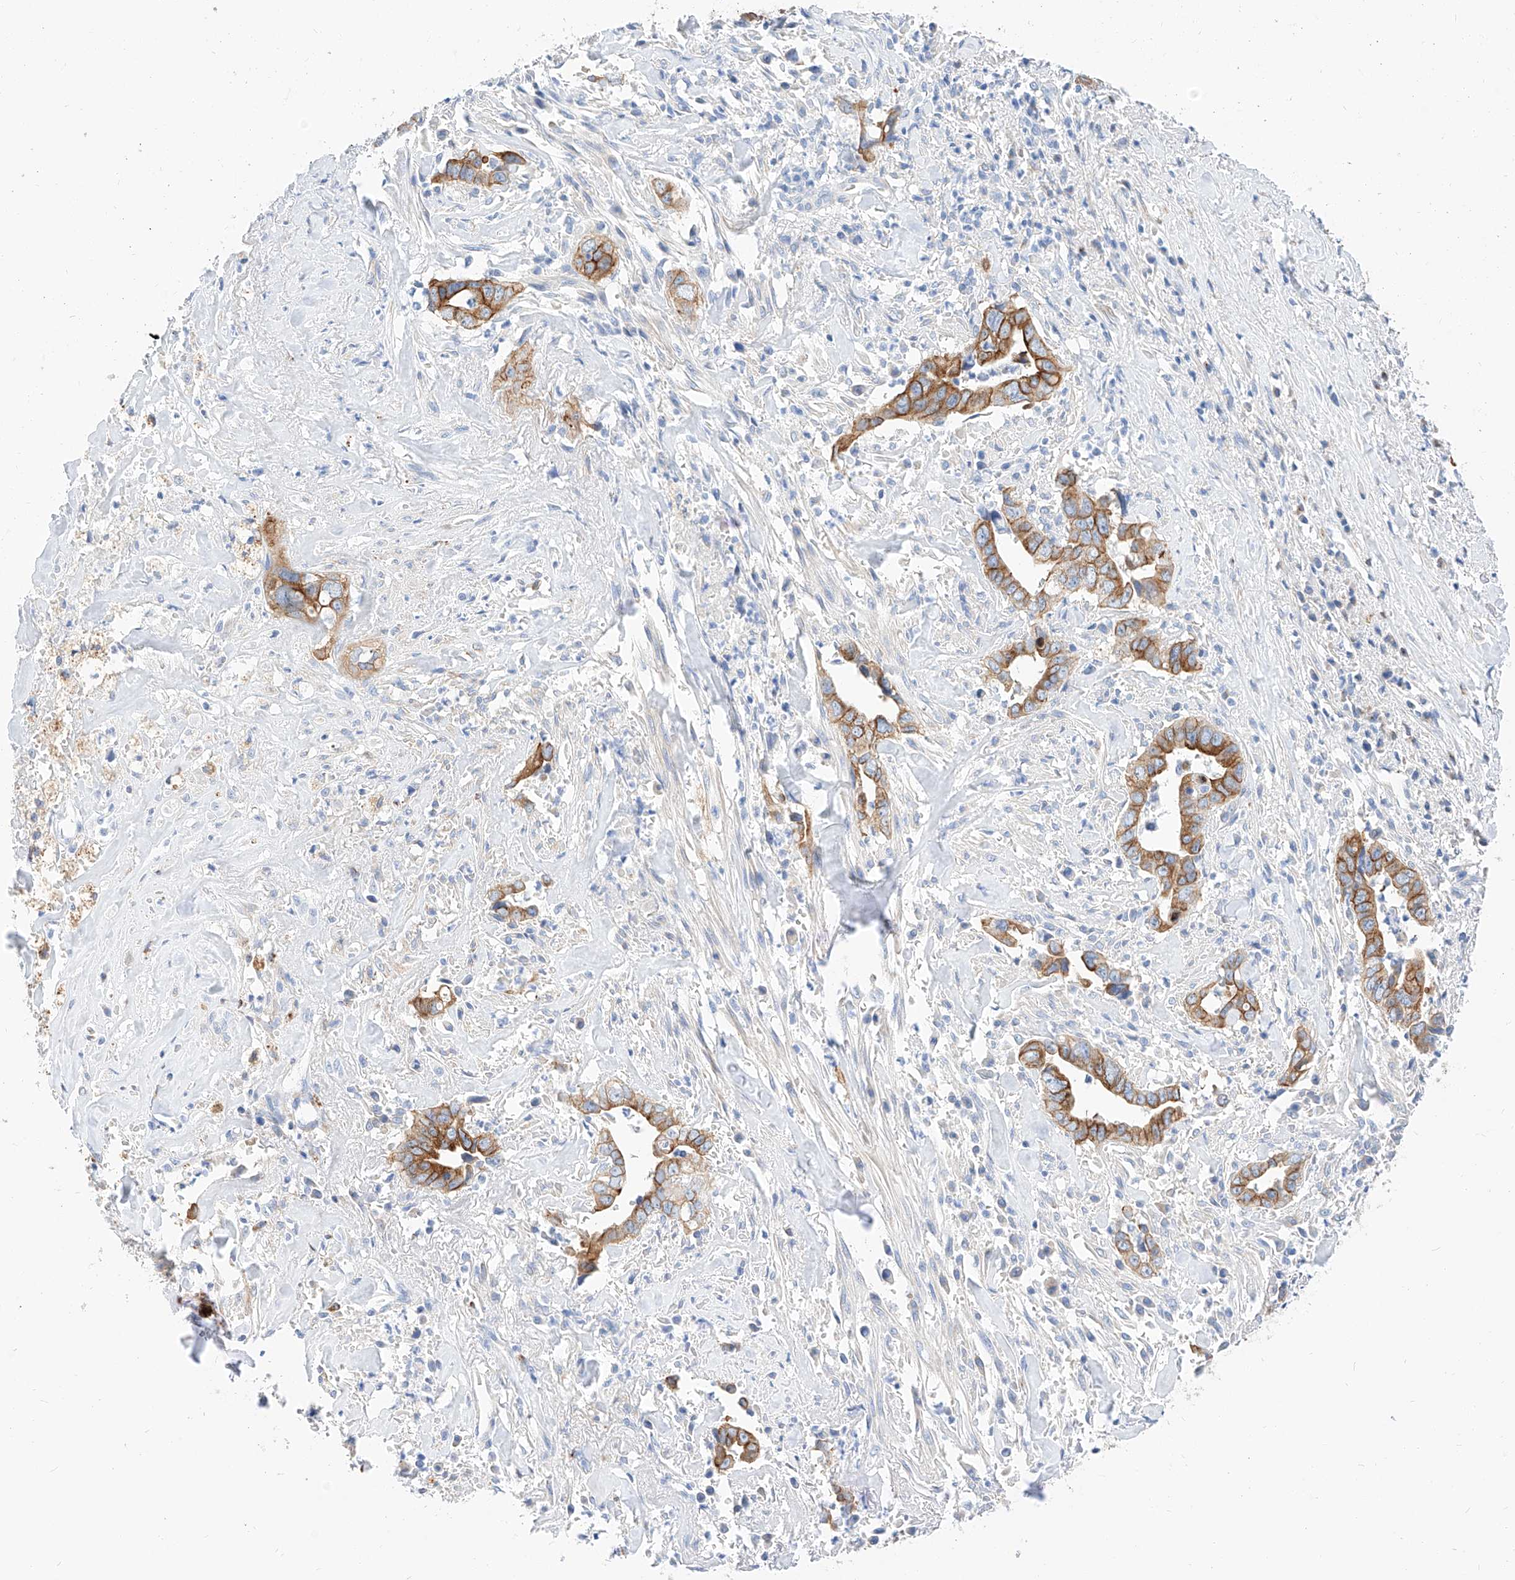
{"staining": {"intensity": "moderate", "quantity": ">75%", "location": "cytoplasmic/membranous"}, "tissue": "liver cancer", "cell_type": "Tumor cells", "image_type": "cancer", "snomed": [{"axis": "morphology", "description": "Cholangiocarcinoma"}, {"axis": "topography", "description": "Liver"}], "caption": "An immunohistochemistry photomicrograph of tumor tissue is shown. Protein staining in brown shows moderate cytoplasmic/membranous positivity in liver cholangiocarcinoma within tumor cells.", "gene": "MAP7", "patient": {"sex": "female", "age": 79}}